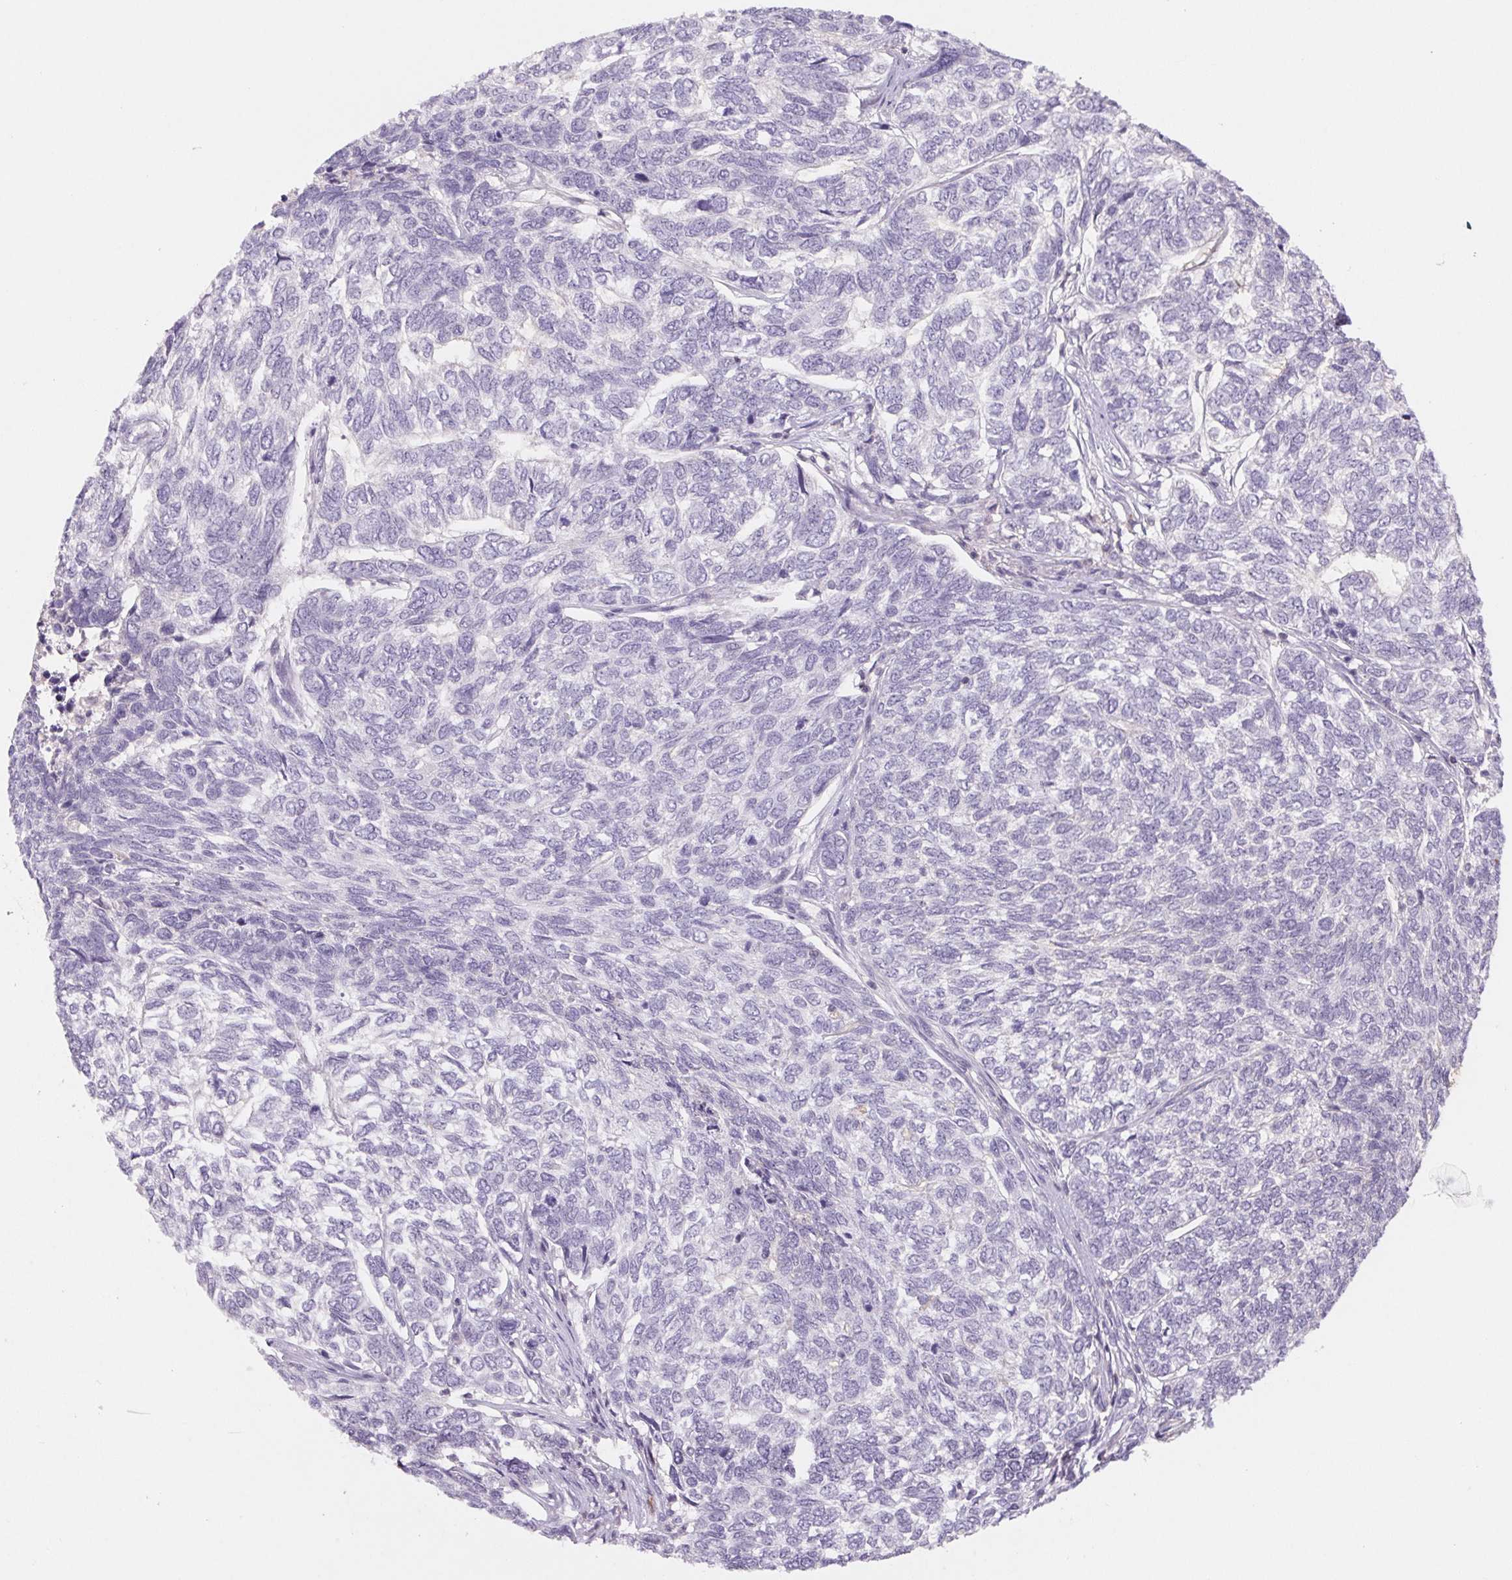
{"staining": {"intensity": "negative", "quantity": "none", "location": "none"}, "tissue": "skin cancer", "cell_type": "Tumor cells", "image_type": "cancer", "snomed": [{"axis": "morphology", "description": "Basal cell carcinoma"}, {"axis": "topography", "description": "Skin"}], "caption": "This photomicrograph is of skin cancer (basal cell carcinoma) stained with immunohistochemistry (IHC) to label a protein in brown with the nuclei are counter-stained blue. There is no expression in tumor cells.", "gene": "KIF26A", "patient": {"sex": "female", "age": 65}}